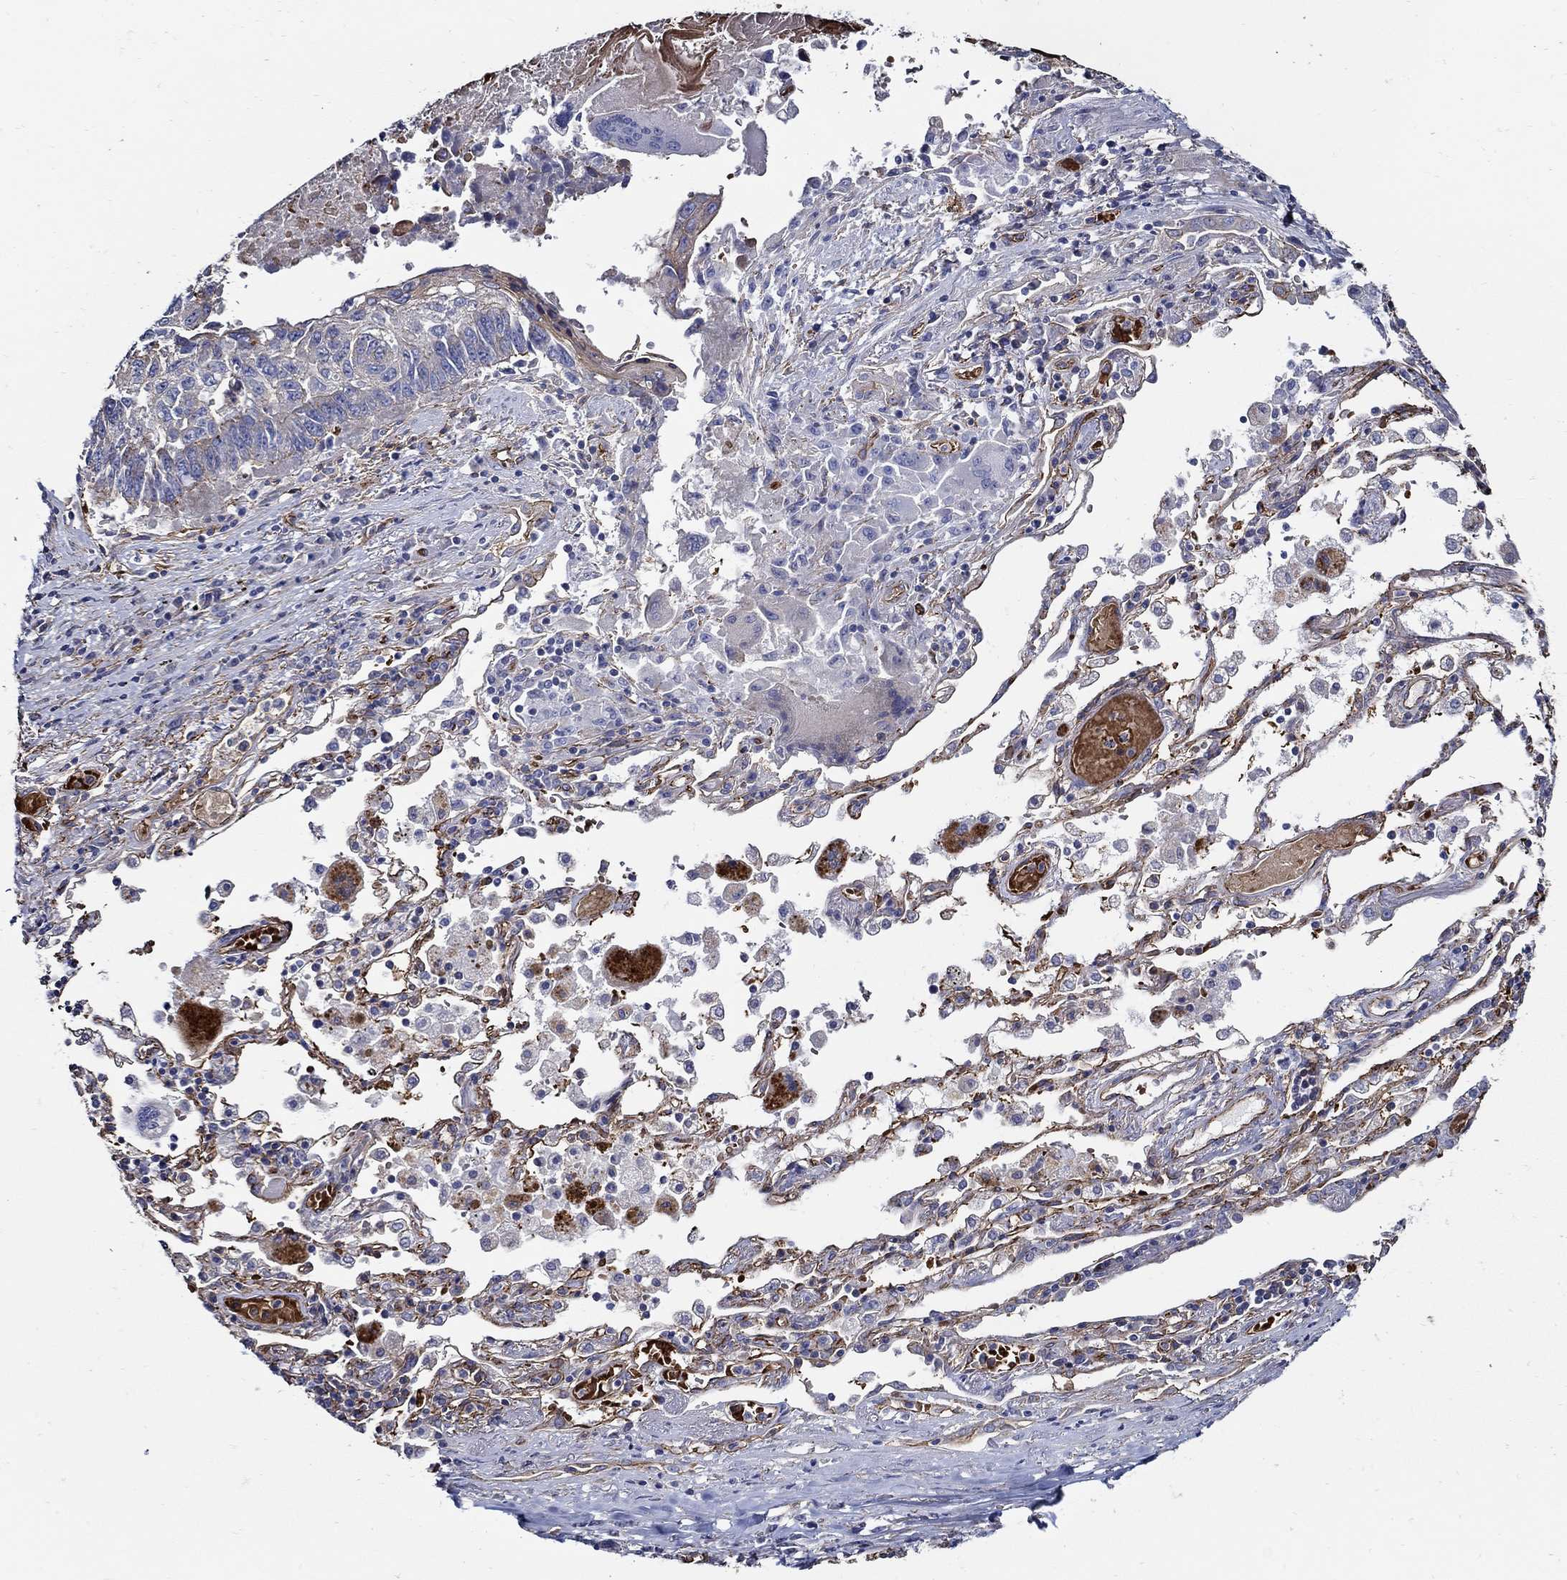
{"staining": {"intensity": "negative", "quantity": "none", "location": "none"}, "tissue": "lung cancer", "cell_type": "Tumor cells", "image_type": "cancer", "snomed": [{"axis": "morphology", "description": "Squamous cell carcinoma, NOS"}, {"axis": "topography", "description": "Lung"}], "caption": "Immunohistochemical staining of lung cancer shows no significant positivity in tumor cells.", "gene": "APBB3", "patient": {"sex": "male", "age": 73}}